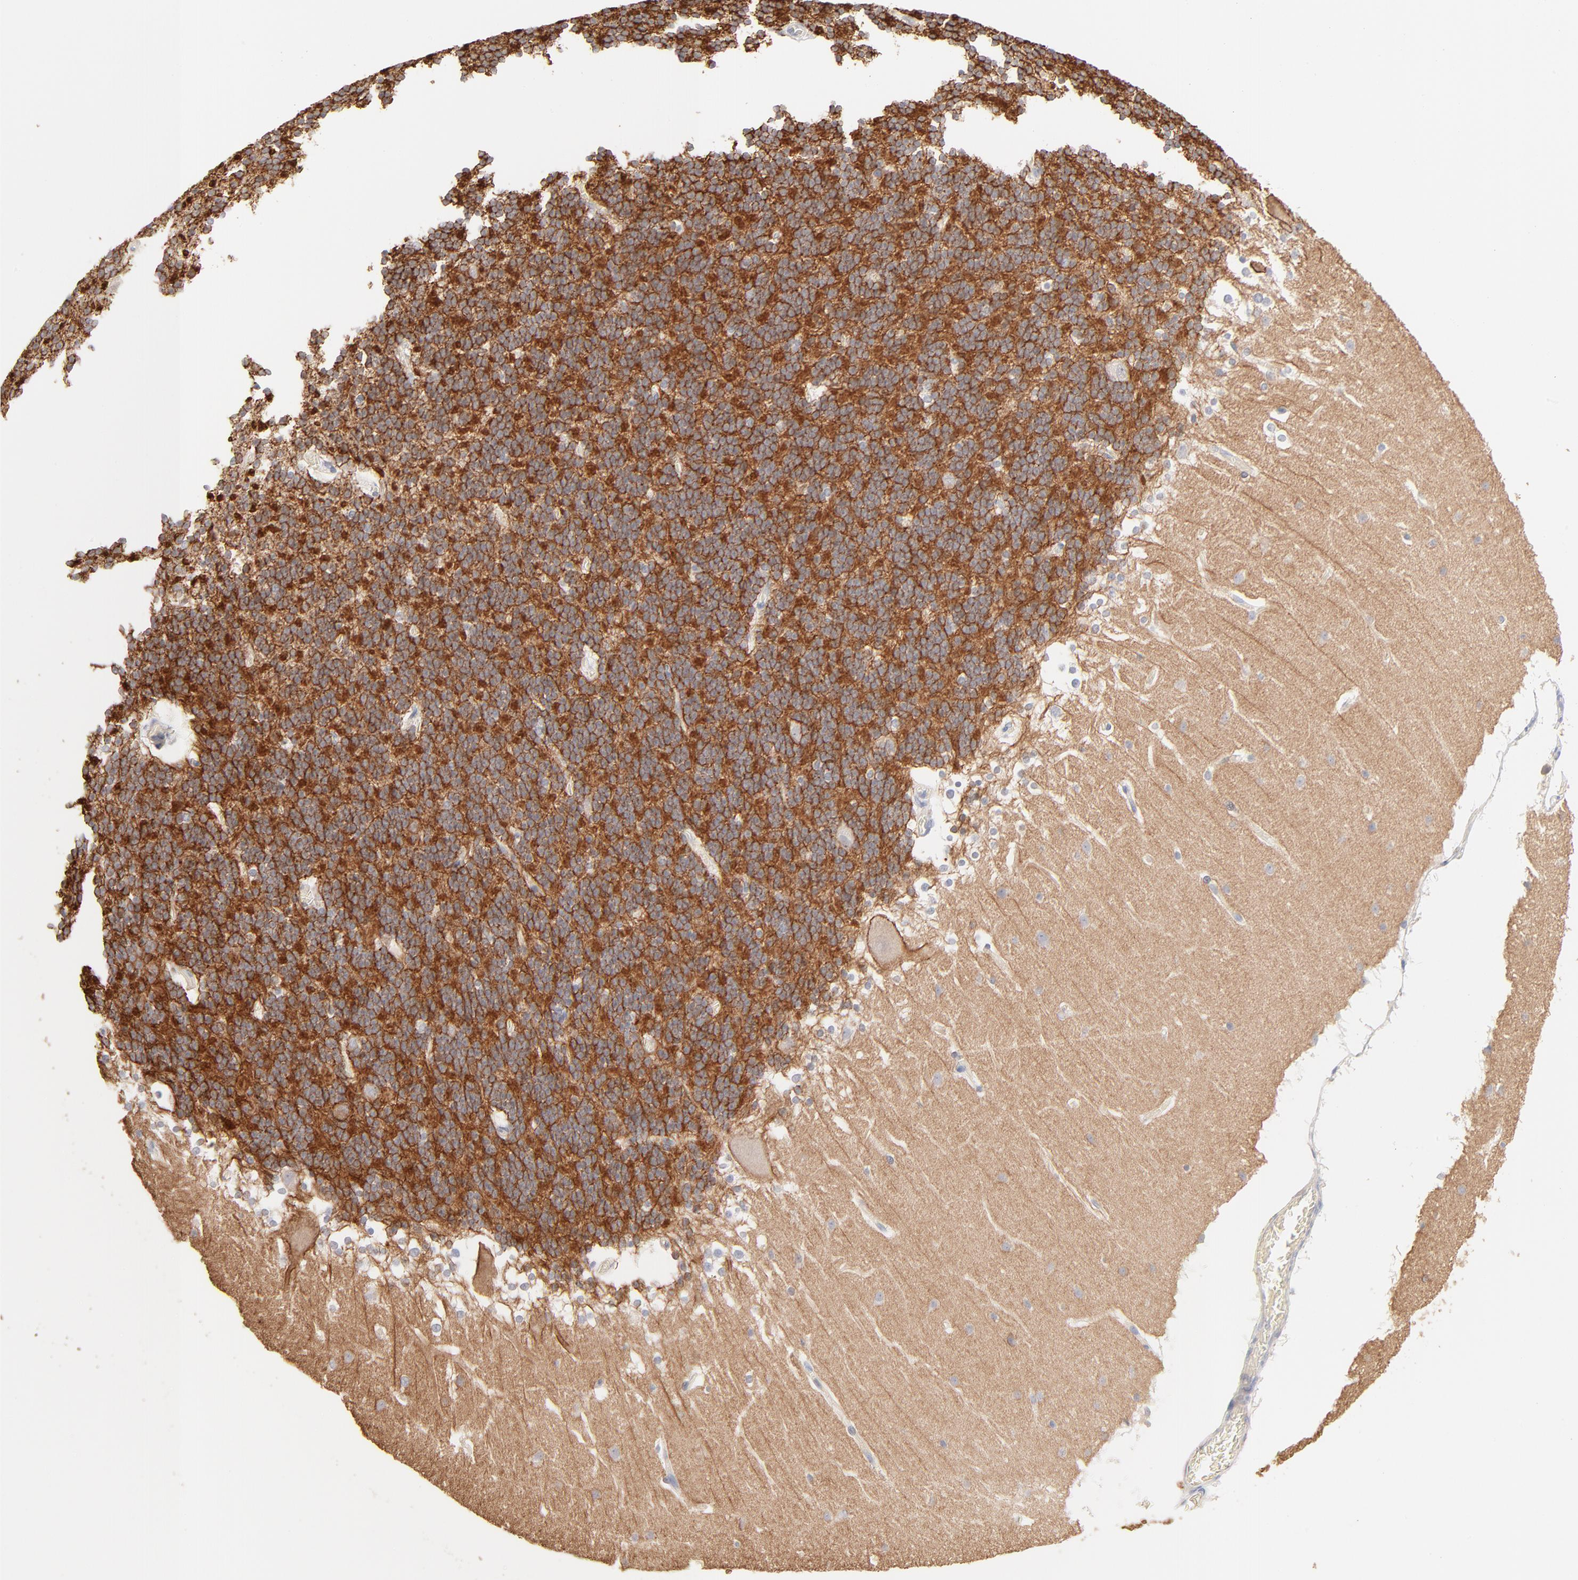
{"staining": {"intensity": "strong", "quantity": ">75%", "location": "cytoplasmic/membranous"}, "tissue": "cerebellum", "cell_type": "Cells in granular layer", "image_type": "normal", "snomed": [{"axis": "morphology", "description": "Normal tissue, NOS"}, {"axis": "topography", "description": "Cerebellum"}], "caption": "Immunohistochemical staining of benign cerebellum demonstrates >75% levels of strong cytoplasmic/membranous protein expression in about >75% of cells in granular layer. The protein is stained brown, and the nuclei are stained in blue (DAB (3,3'-diaminobenzidine) IHC with brightfield microscopy, high magnification).", "gene": "SPTB", "patient": {"sex": "female", "age": 19}}